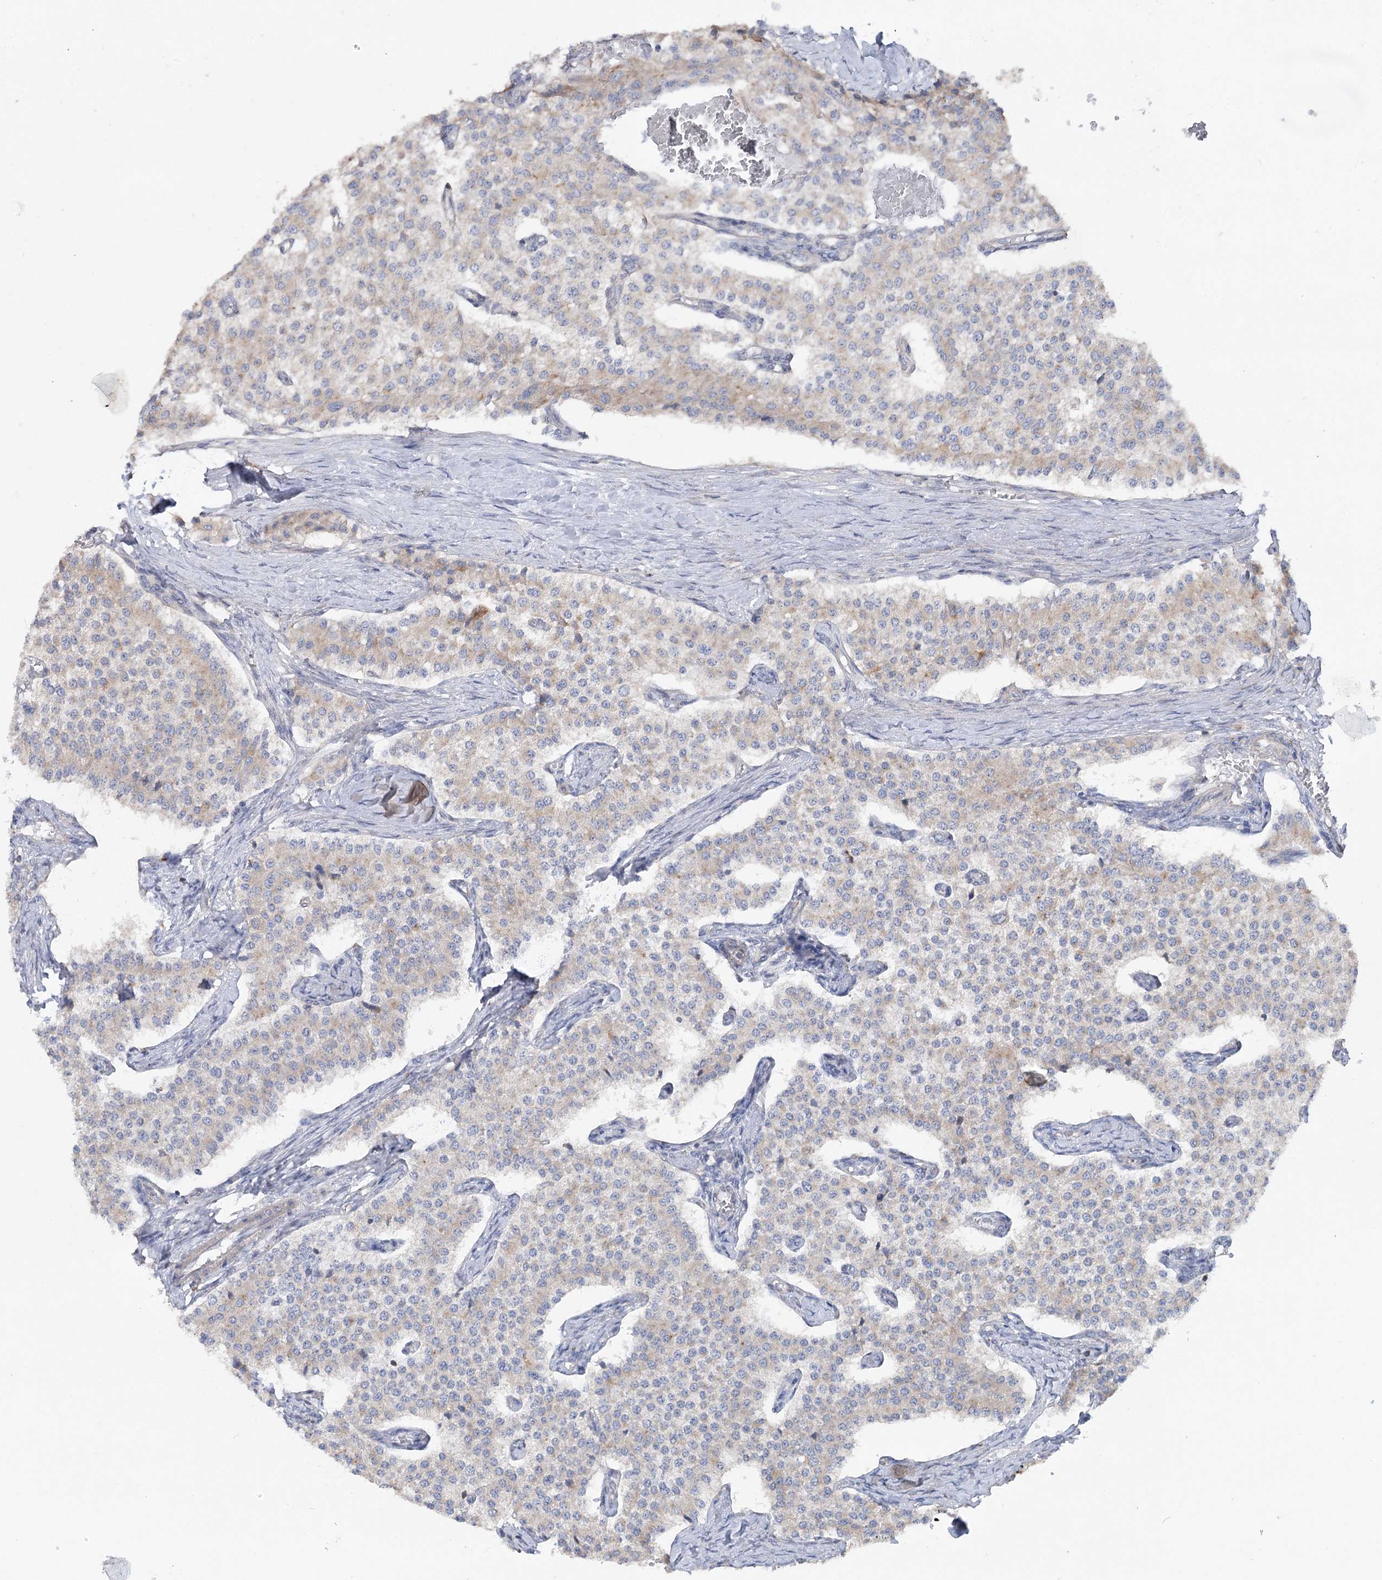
{"staining": {"intensity": "weak", "quantity": "<25%", "location": "cytoplasmic/membranous"}, "tissue": "carcinoid", "cell_type": "Tumor cells", "image_type": "cancer", "snomed": [{"axis": "morphology", "description": "Carcinoid, malignant, NOS"}, {"axis": "topography", "description": "Colon"}], "caption": "Histopathology image shows no protein staining in tumor cells of carcinoid (malignant) tissue. (DAB (3,3'-diaminobenzidine) immunohistochemistry (IHC) with hematoxylin counter stain).", "gene": "SCN11A", "patient": {"sex": "female", "age": 52}}